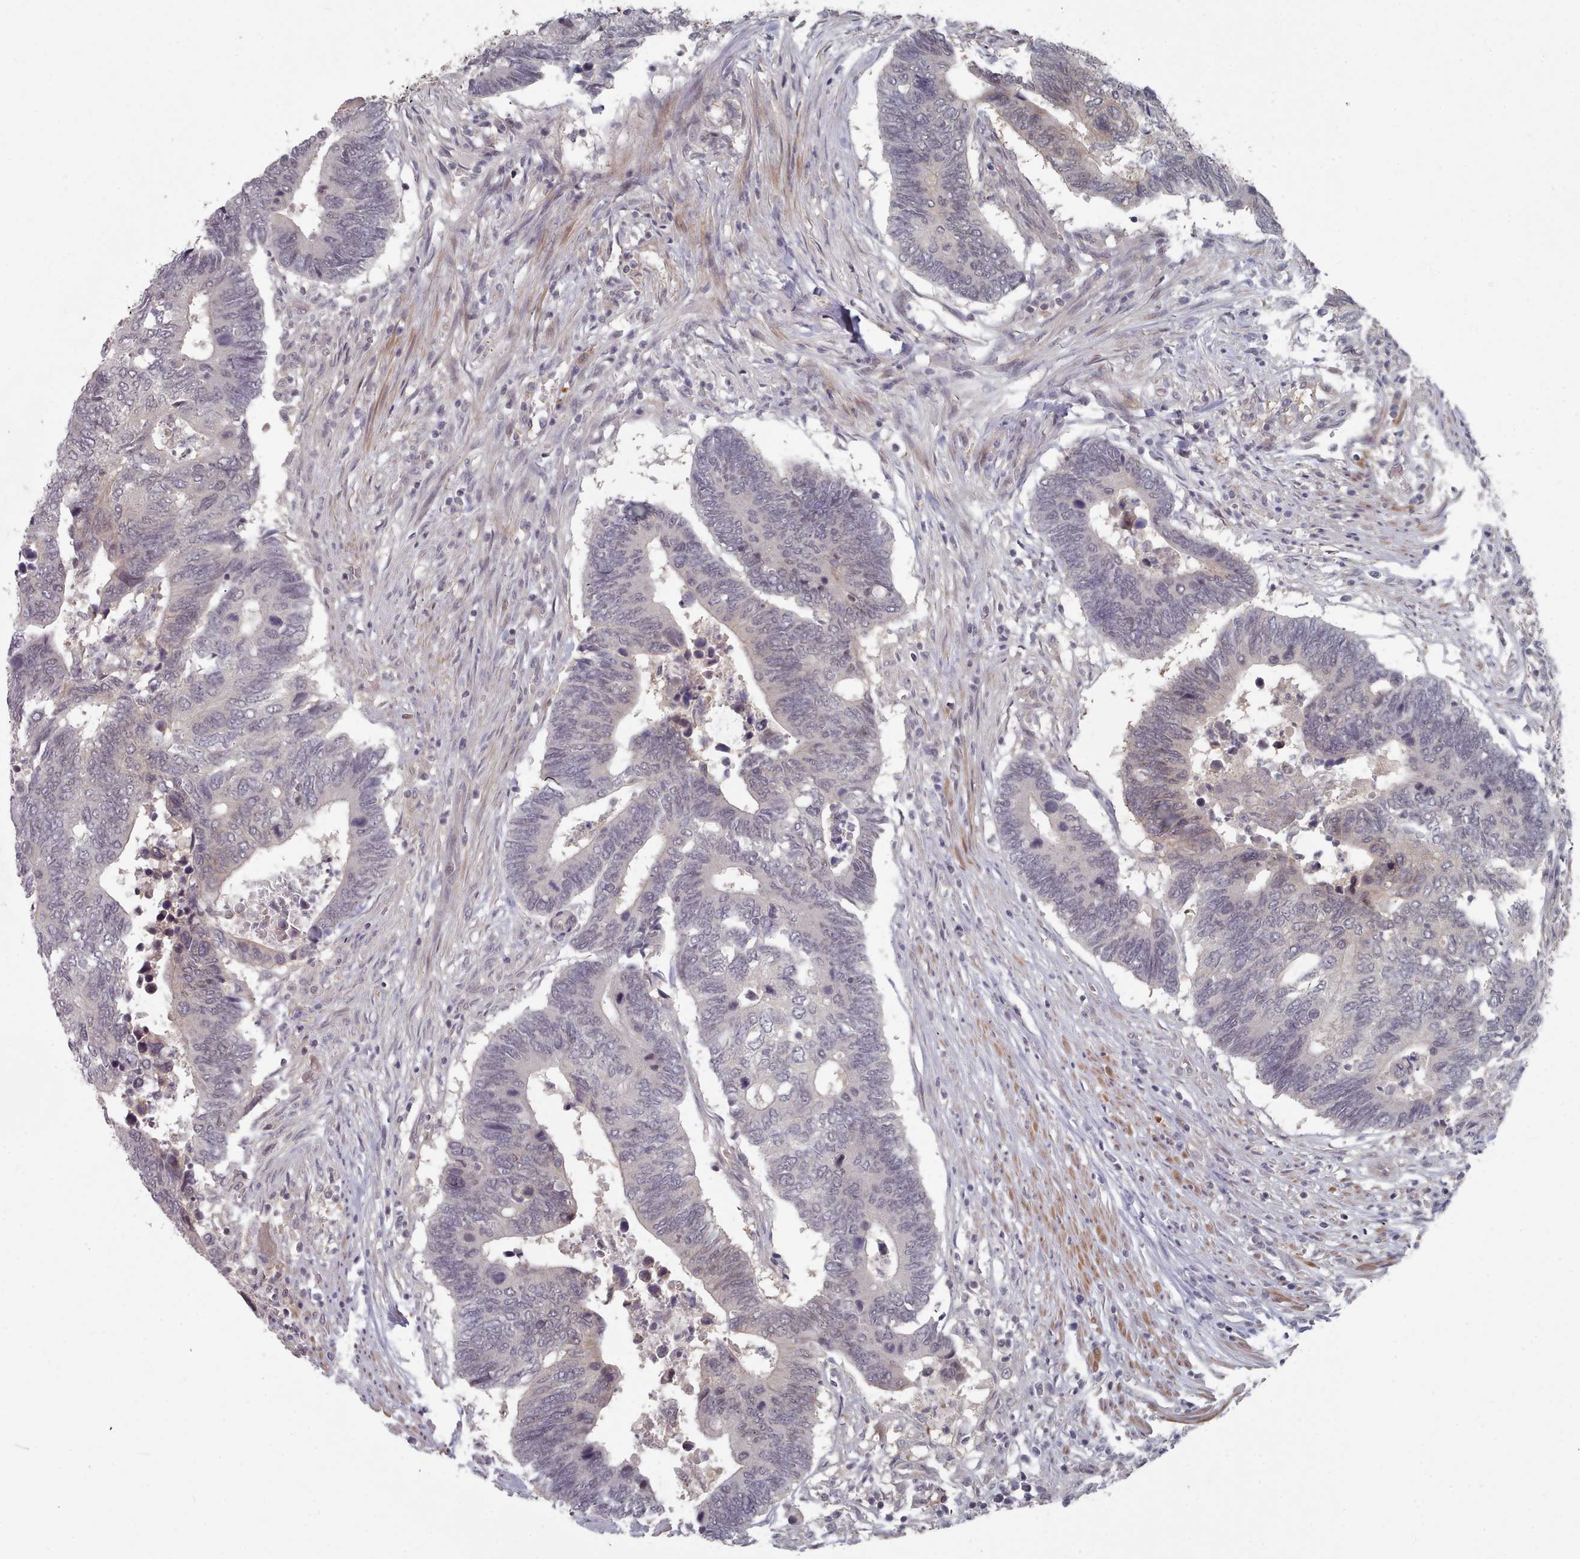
{"staining": {"intensity": "negative", "quantity": "none", "location": "none"}, "tissue": "colorectal cancer", "cell_type": "Tumor cells", "image_type": "cancer", "snomed": [{"axis": "morphology", "description": "Adenocarcinoma, NOS"}, {"axis": "topography", "description": "Colon"}], "caption": "DAB (3,3'-diaminobenzidine) immunohistochemical staining of colorectal cancer exhibits no significant staining in tumor cells.", "gene": "HYAL3", "patient": {"sex": "male", "age": 87}}